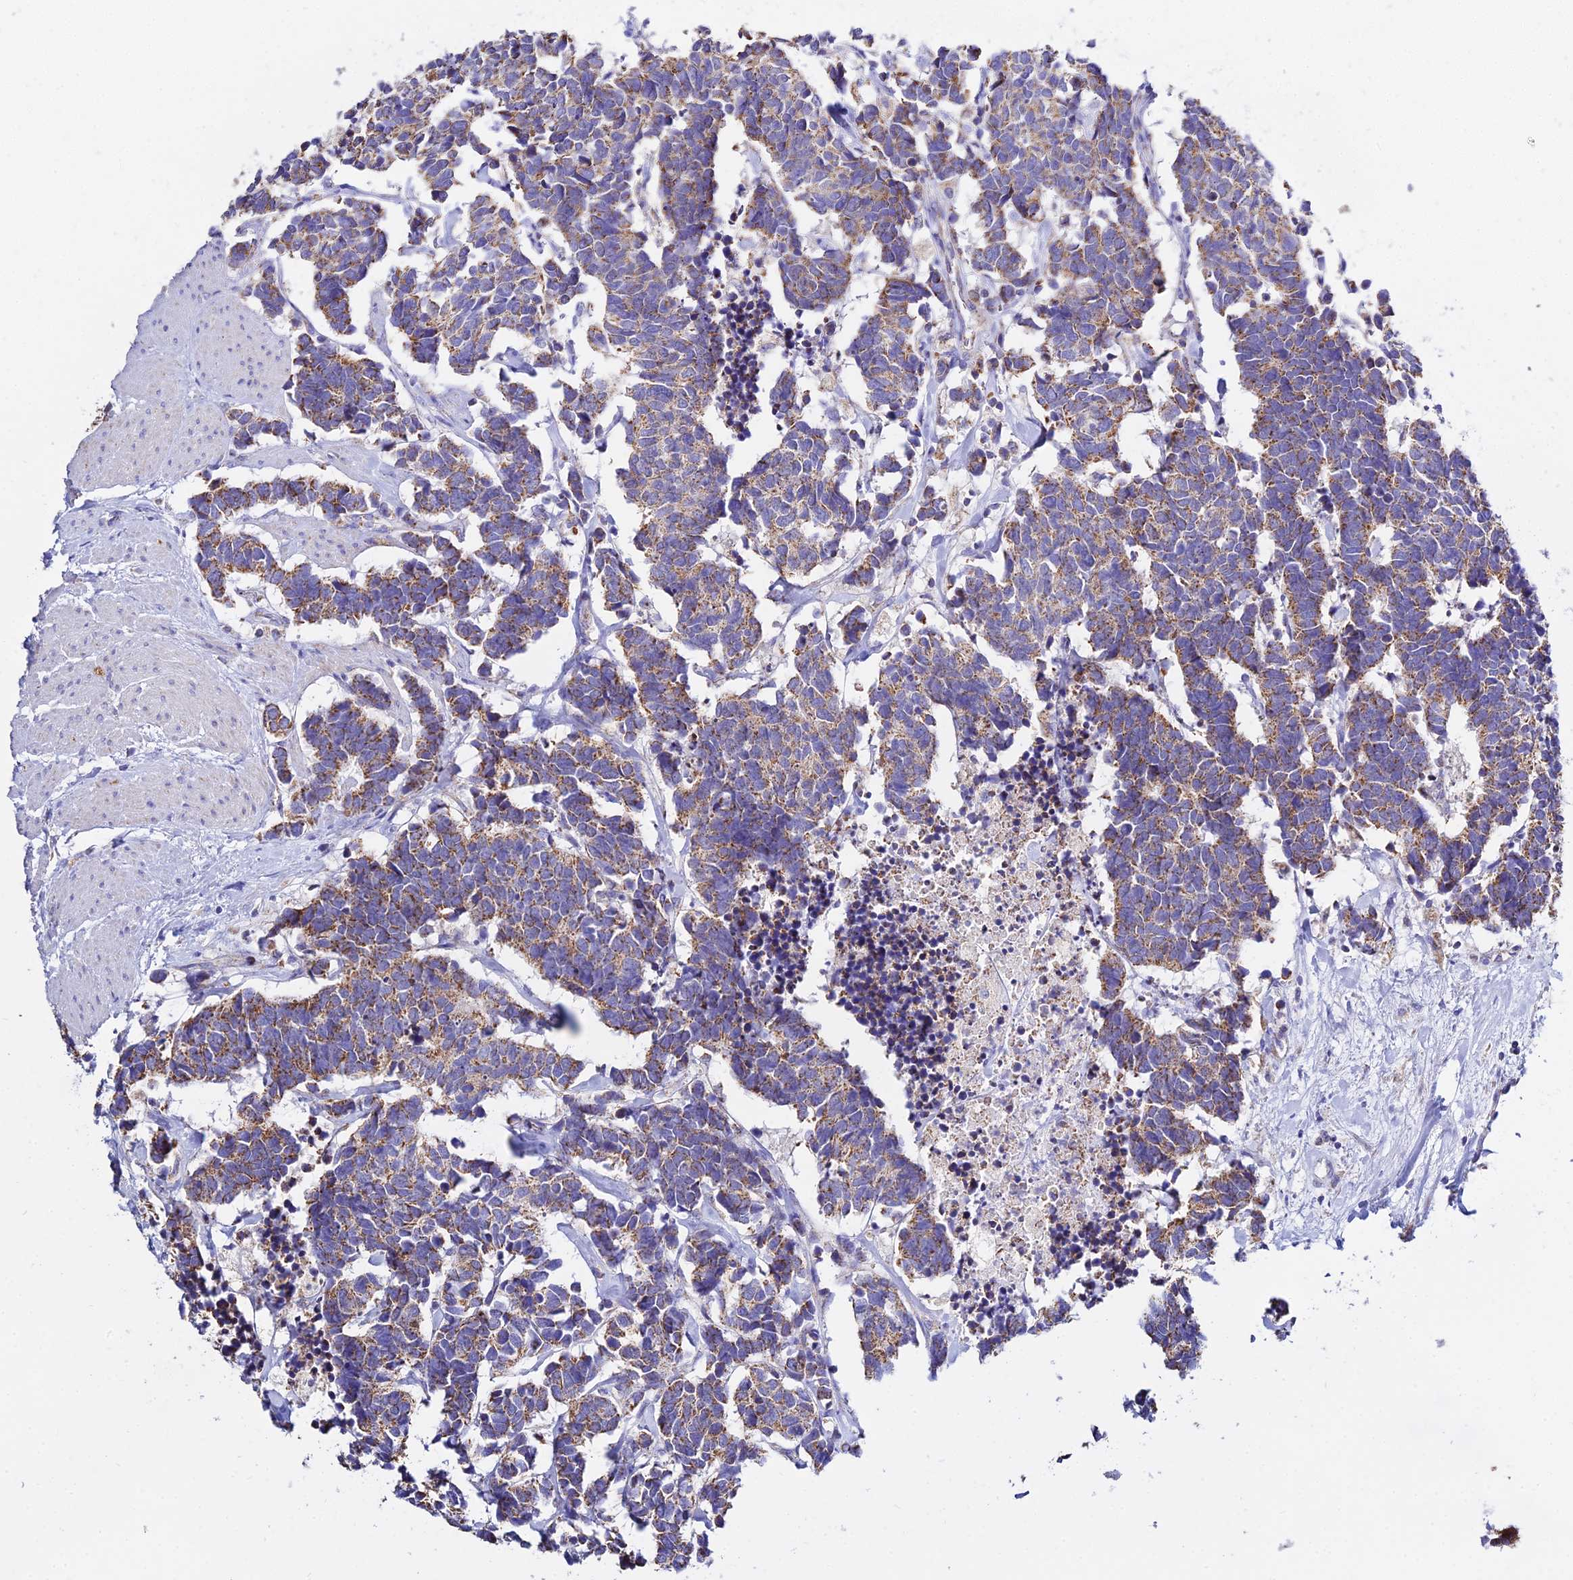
{"staining": {"intensity": "weak", "quantity": ">75%", "location": "cytoplasmic/membranous"}, "tissue": "carcinoid", "cell_type": "Tumor cells", "image_type": "cancer", "snomed": [{"axis": "morphology", "description": "Carcinoma, NOS"}, {"axis": "morphology", "description": "Carcinoid, malignant, NOS"}, {"axis": "topography", "description": "Urinary bladder"}], "caption": "Immunohistochemistry (IHC) of human carcinoid (malignant) demonstrates low levels of weak cytoplasmic/membranous expression in about >75% of tumor cells.", "gene": "TYW5", "patient": {"sex": "male", "age": 57}}